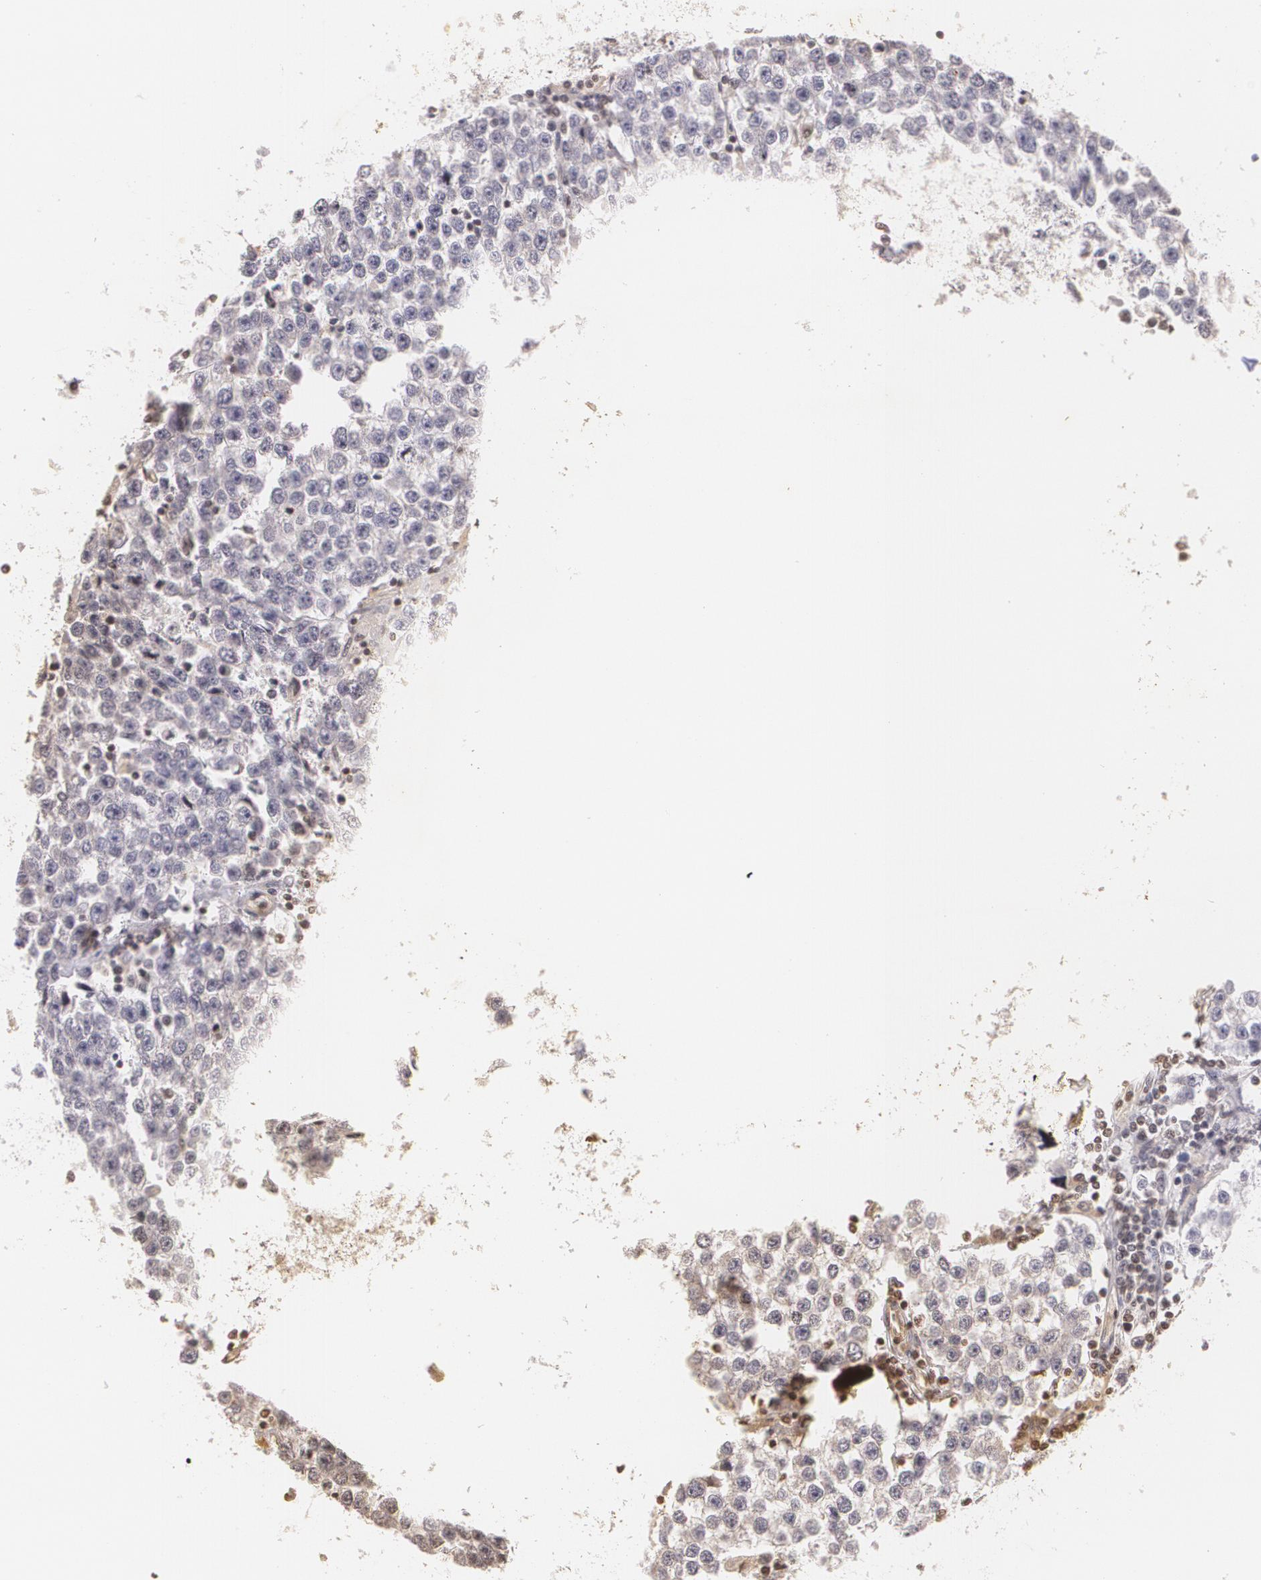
{"staining": {"intensity": "negative", "quantity": "none", "location": "none"}, "tissue": "testis cancer", "cell_type": "Tumor cells", "image_type": "cancer", "snomed": [{"axis": "morphology", "description": "Seminoma, NOS"}, {"axis": "topography", "description": "Testis"}], "caption": "This is a histopathology image of IHC staining of testis cancer, which shows no positivity in tumor cells.", "gene": "VAV3", "patient": {"sex": "male", "age": 36}}